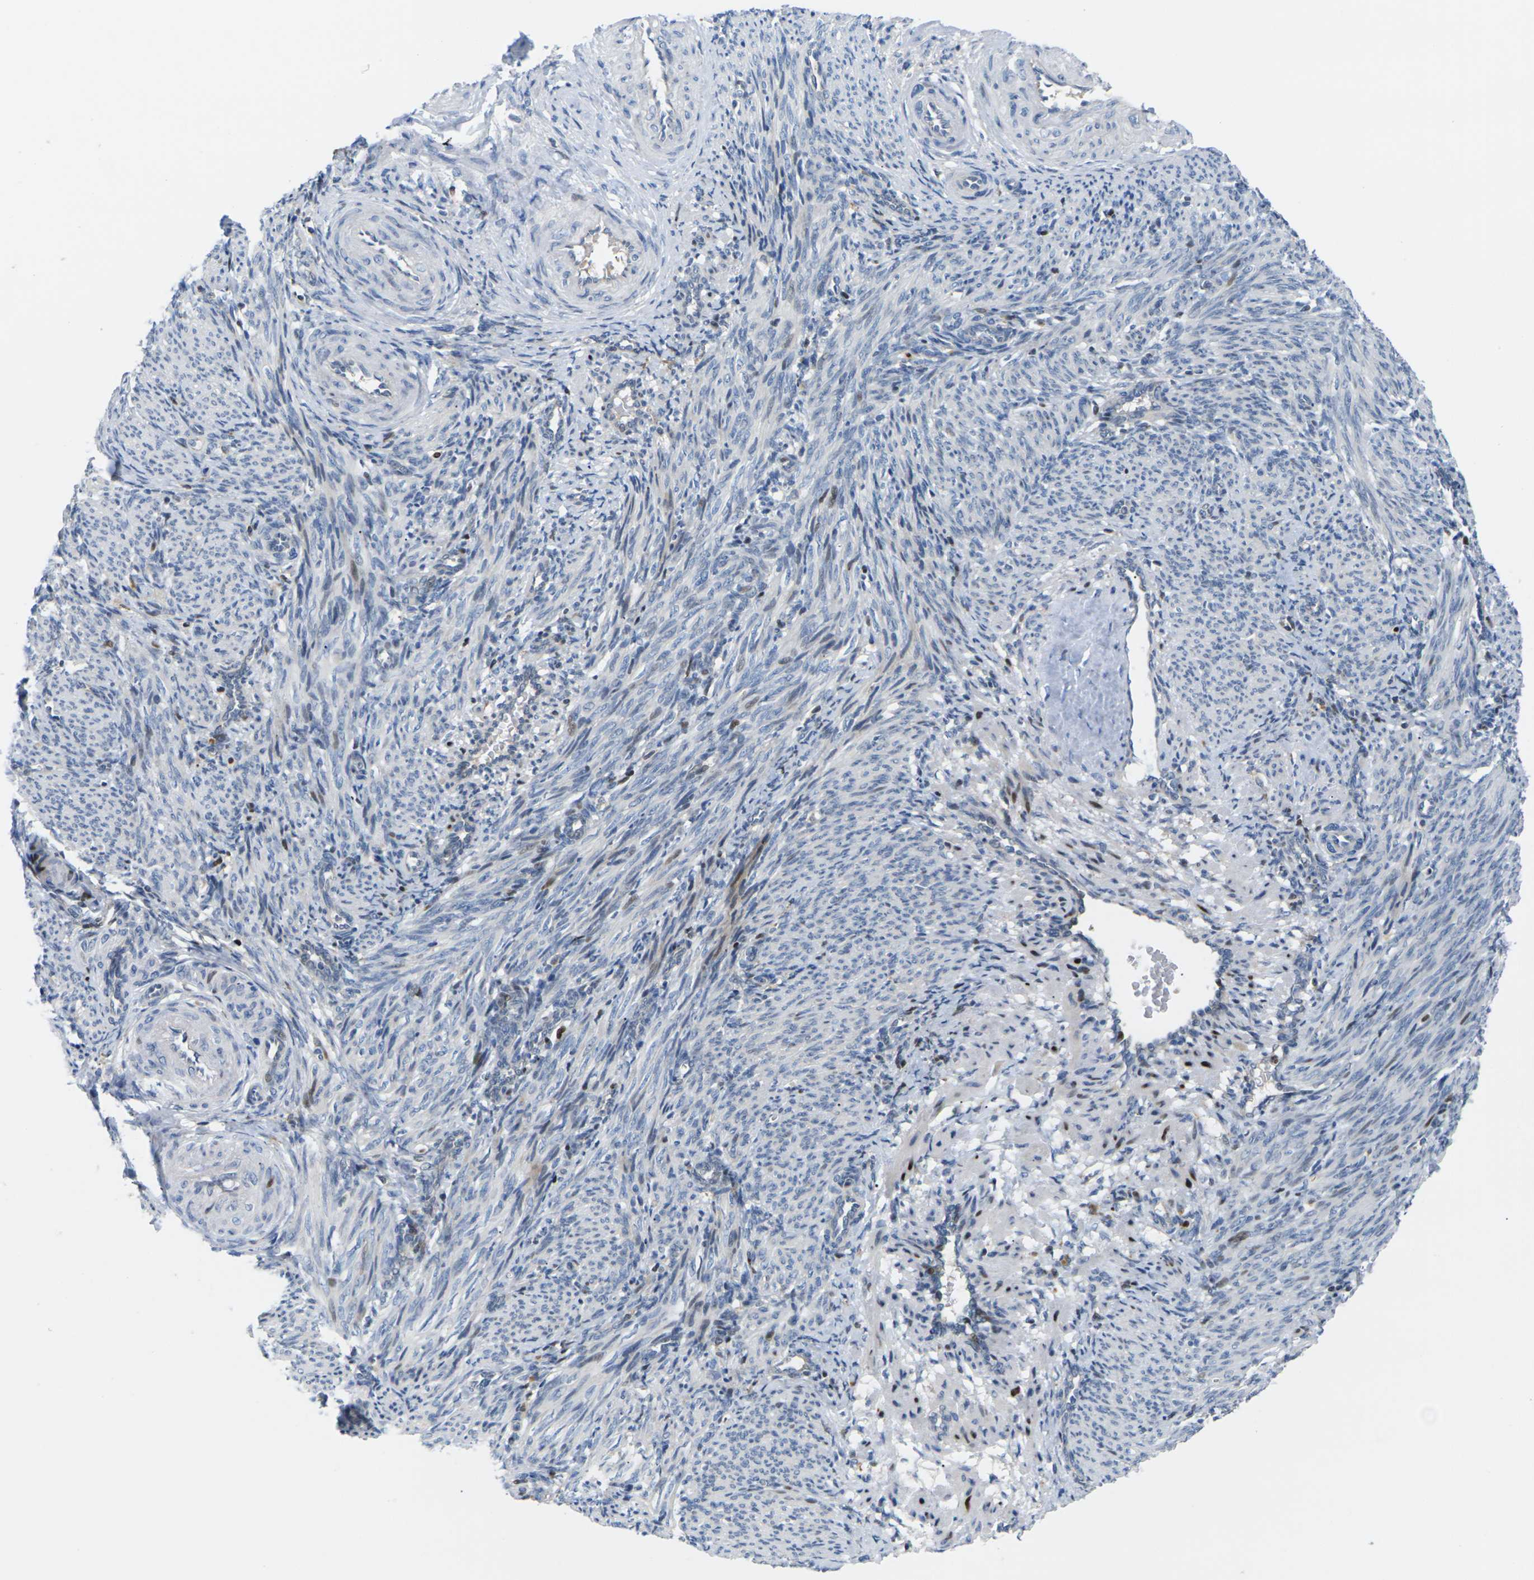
{"staining": {"intensity": "negative", "quantity": "none", "location": "none"}, "tissue": "smooth muscle", "cell_type": "Smooth muscle cells", "image_type": "normal", "snomed": [{"axis": "morphology", "description": "Normal tissue, NOS"}, {"axis": "topography", "description": "Endometrium"}], "caption": "Photomicrograph shows no significant protein positivity in smooth muscle cells of normal smooth muscle.", "gene": "RPS6KA3", "patient": {"sex": "female", "age": 33}}